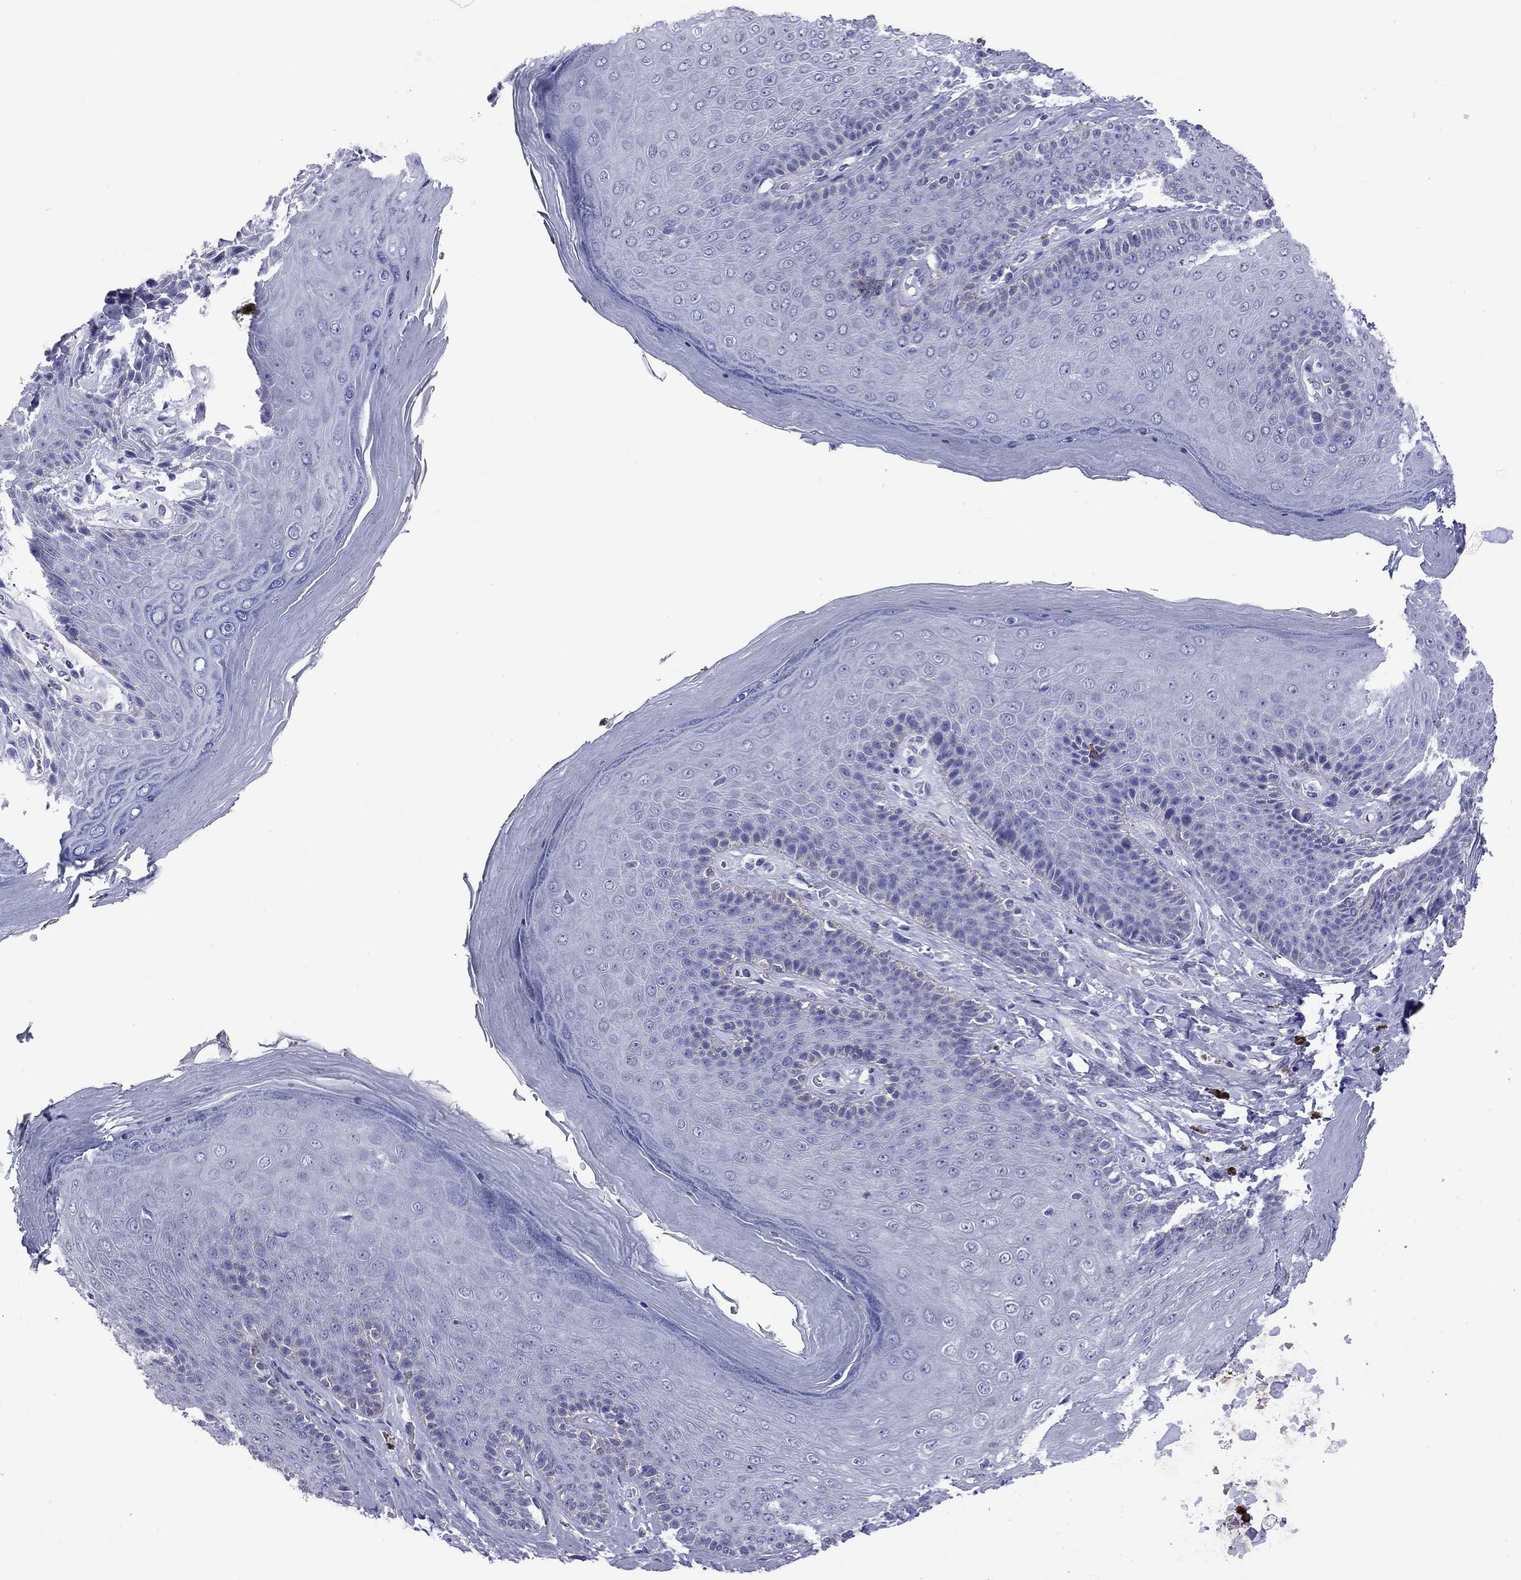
{"staining": {"intensity": "negative", "quantity": "none", "location": "none"}, "tissue": "skin", "cell_type": "Epidermal cells", "image_type": "normal", "snomed": [{"axis": "morphology", "description": "Normal tissue, NOS"}, {"axis": "topography", "description": "Skeletal muscle"}, {"axis": "topography", "description": "Anal"}, {"axis": "topography", "description": "Peripheral nerve tissue"}], "caption": "There is no significant staining in epidermal cells of skin. (Brightfield microscopy of DAB IHC at high magnification).", "gene": "KIAA2012", "patient": {"sex": "male", "age": 53}}